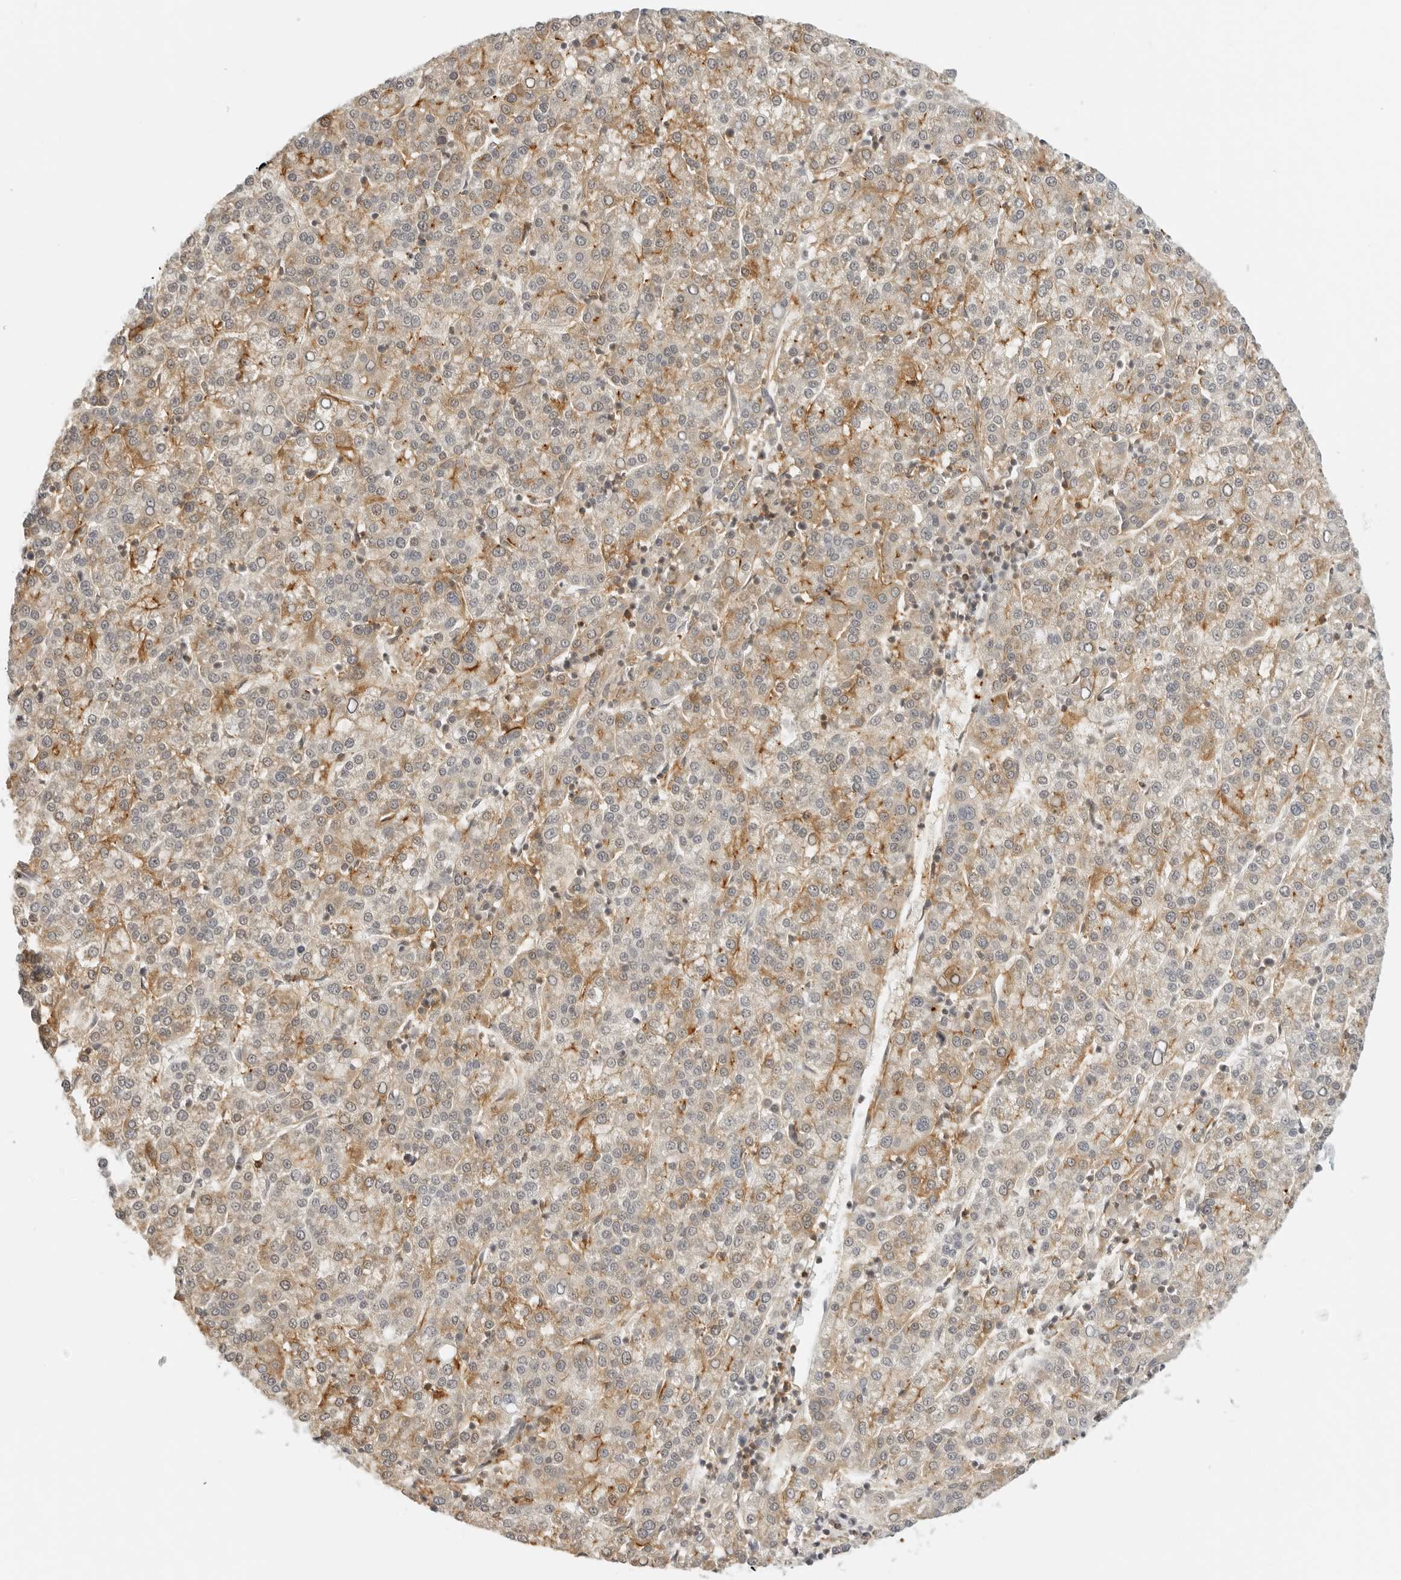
{"staining": {"intensity": "moderate", "quantity": "25%-75%", "location": "cytoplasmic/membranous"}, "tissue": "liver cancer", "cell_type": "Tumor cells", "image_type": "cancer", "snomed": [{"axis": "morphology", "description": "Carcinoma, Hepatocellular, NOS"}, {"axis": "topography", "description": "Liver"}], "caption": "Liver cancer stained with DAB immunohistochemistry demonstrates medium levels of moderate cytoplasmic/membranous staining in about 25%-75% of tumor cells.", "gene": "OSCP1", "patient": {"sex": "female", "age": 58}}